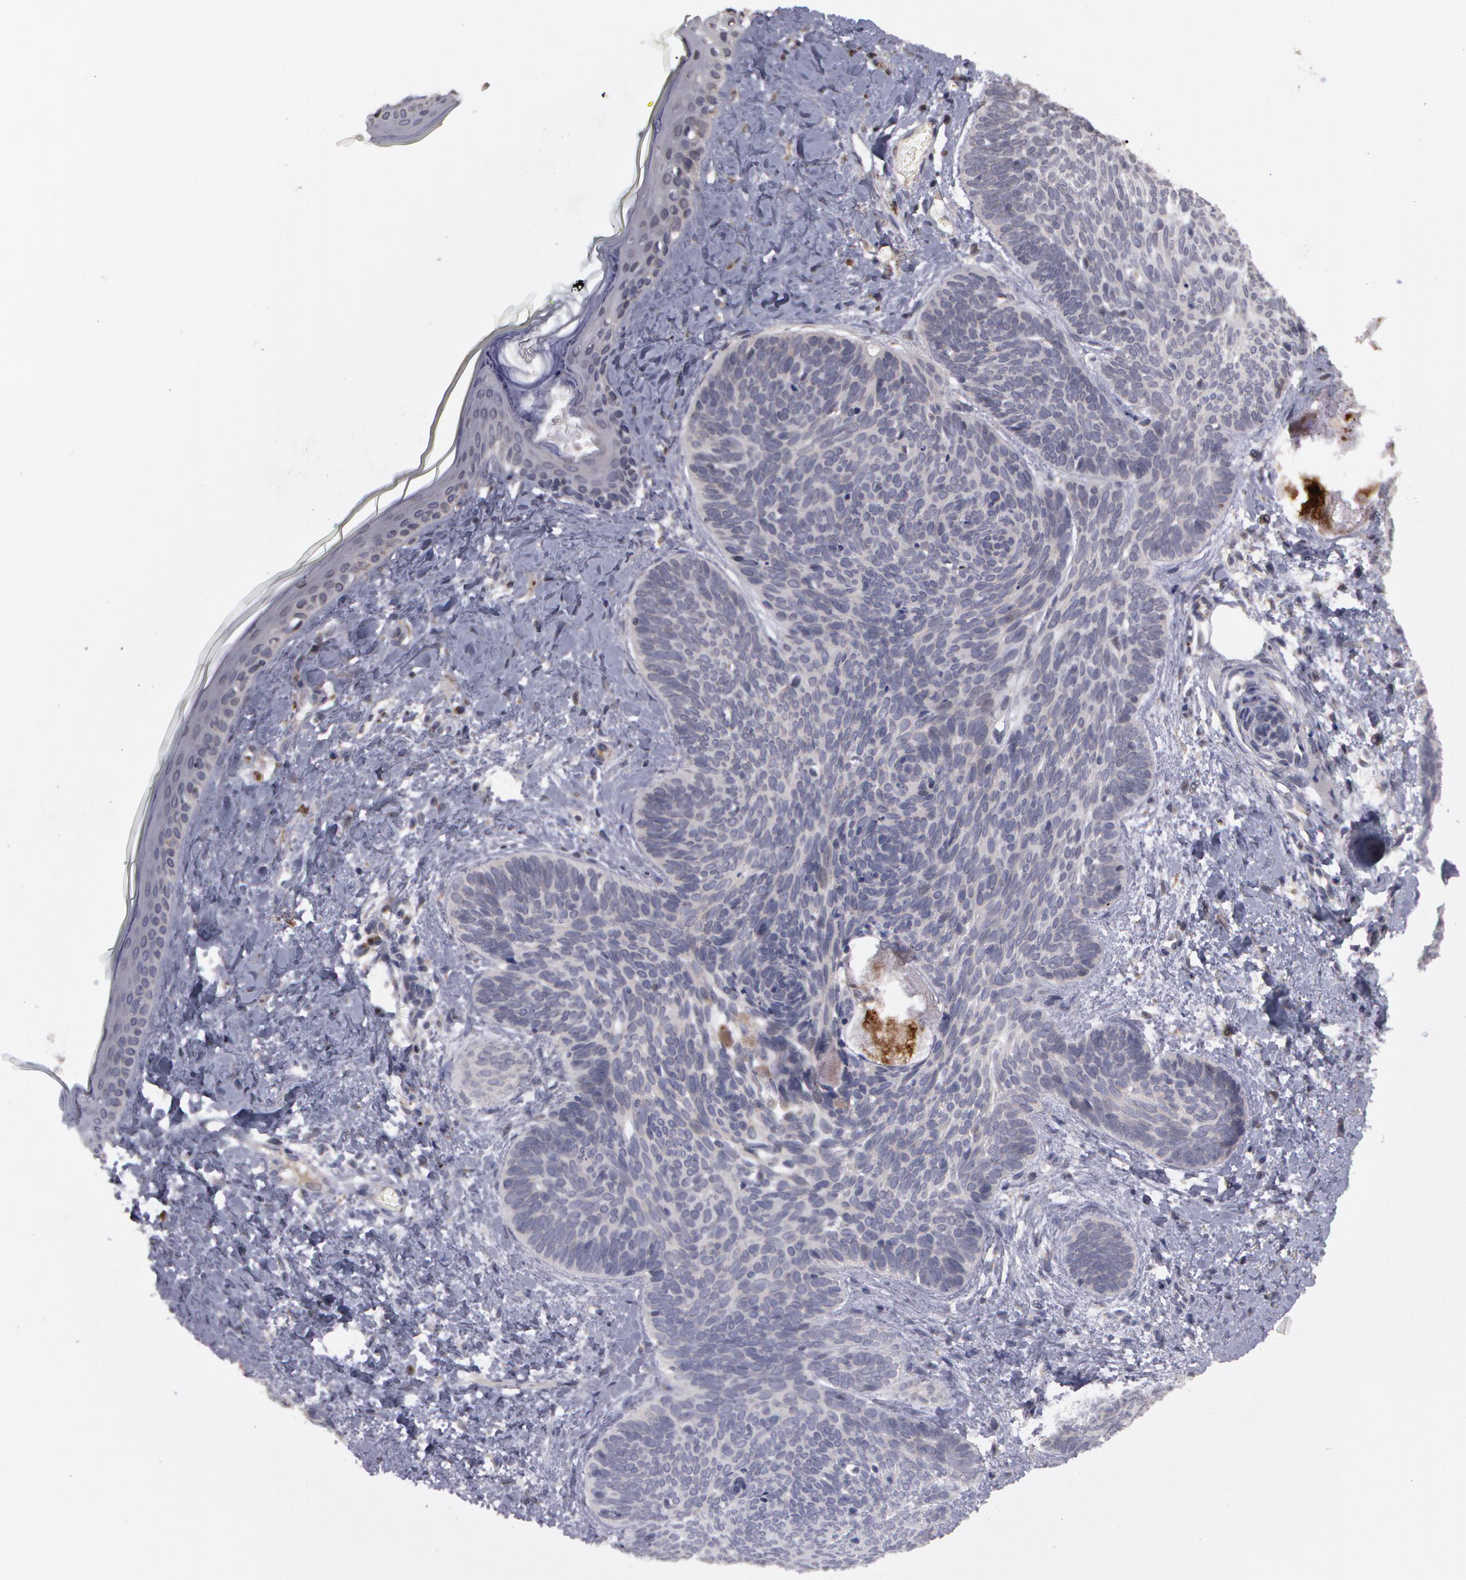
{"staining": {"intensity": "negative", "quantity": "none", "location": "none"}, "tissue": "skin cancer", "cell_type": "Tumor cells", "image_type": "cancer", "snomed": [{"axis": "morphology", "description": "Basal cell carcinoma"}, {"axis": "topography", "description": "Skin"}], "caption": "Basal cell carcinoma (skin) was stained to show a protein in brown. There is no significant positivity in tumor cells.", "gene": "STX5", "patient": {"sex": "female", "age": 81}}